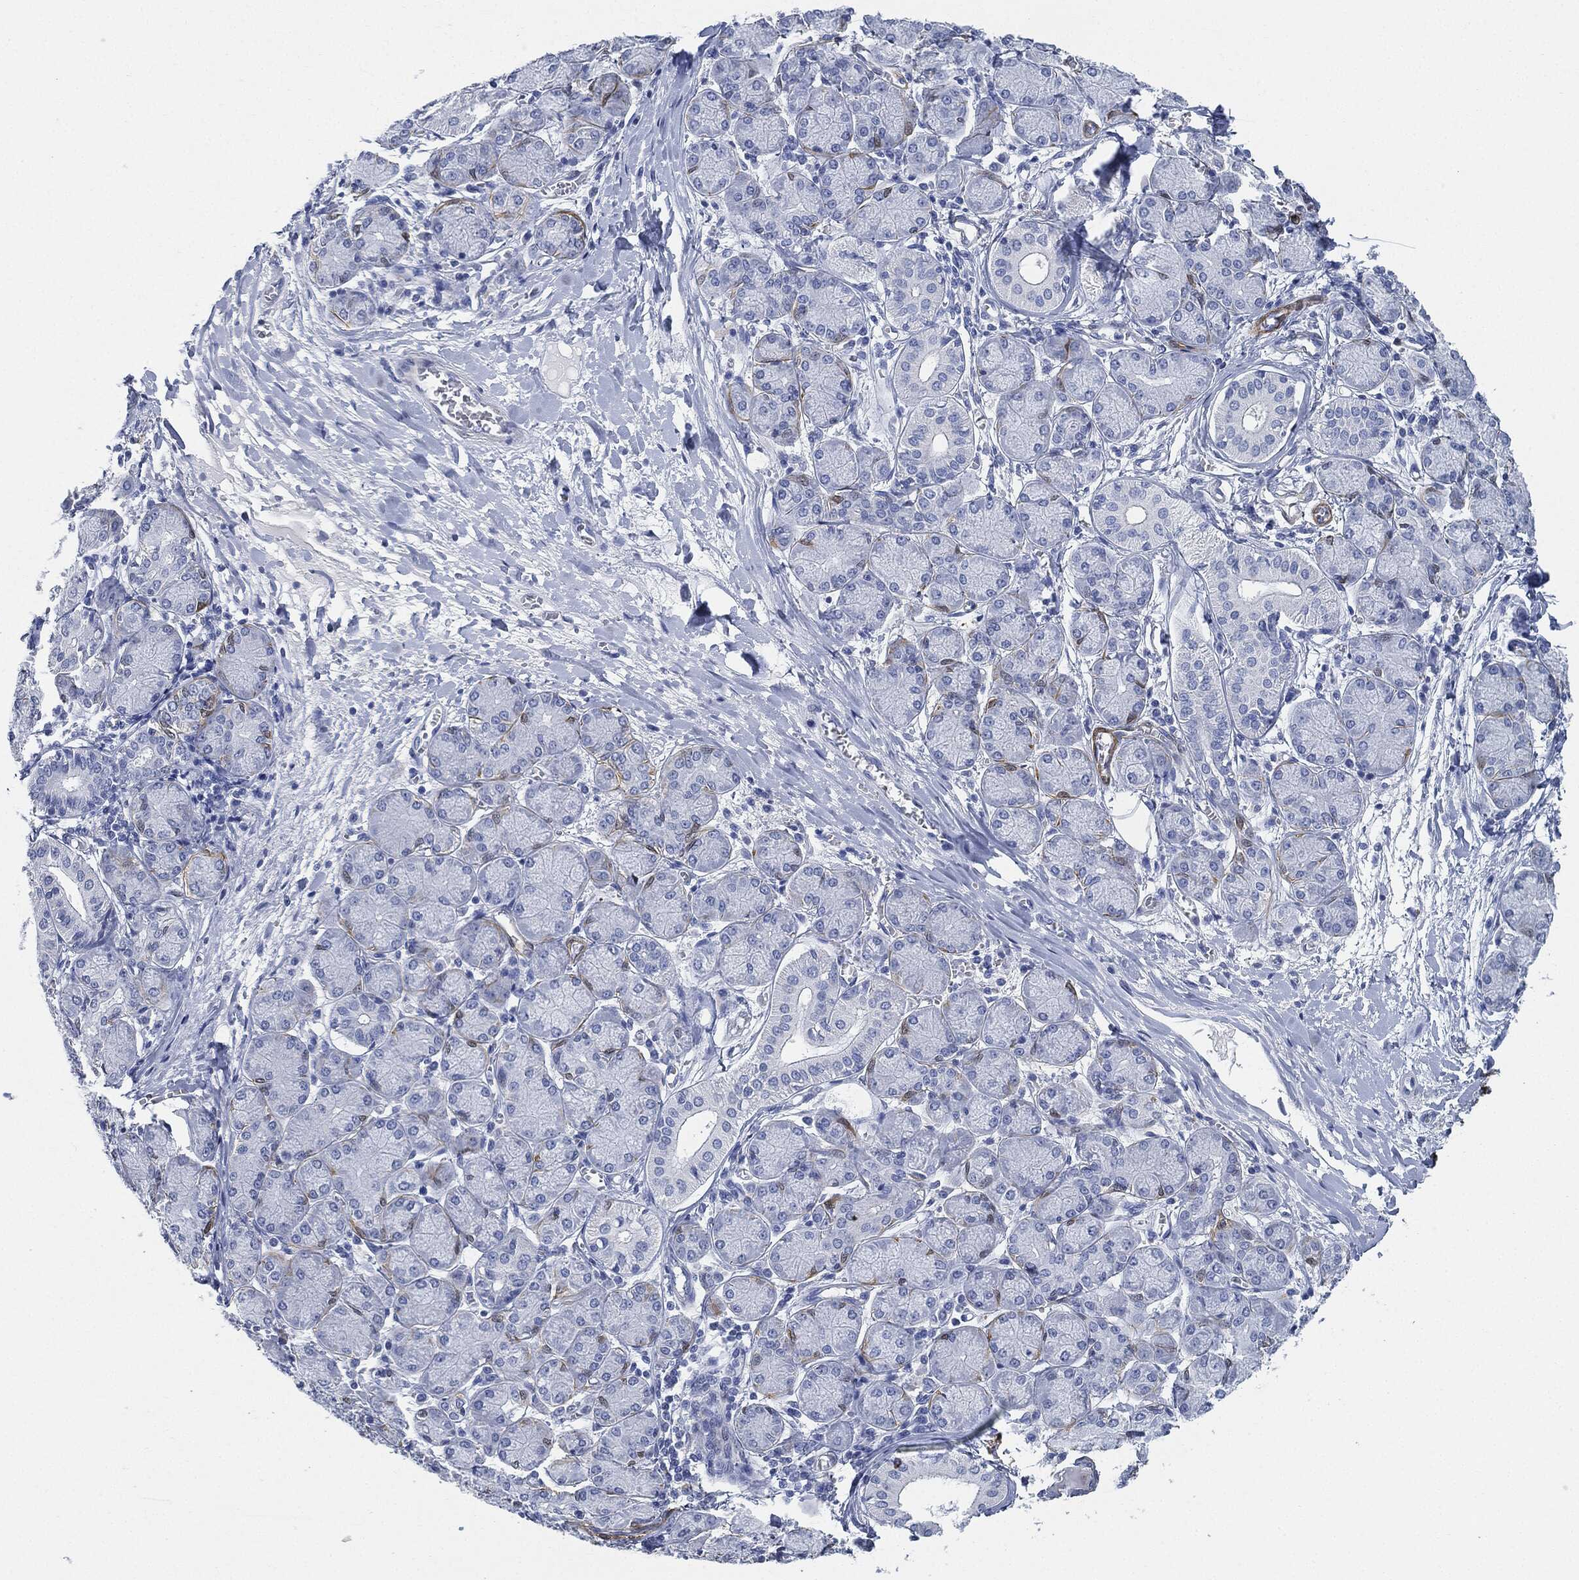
{"staining": {"intensity": "negative", "quantity": "none", "location": "none"}, "tissue": "salivary gland", "cell_type": "Glandular cells", "image_type": "normal", "snomed": [{"axis": "morphology", "description": "Normal tissue, NOS"}, {"axis": "topography", "description": "Salivary gland"}, {"axis": "topography", "description": "Peripheral nerve tissue"}], "caption": "Immunohistochemistry histopathology image of normal salivary gland: human salivary gland stained with DAB demonstrates no significant protein positivity in glandular cells.", "gene": "TAGLN", "patient": {"sex": "female", "age": 24}}